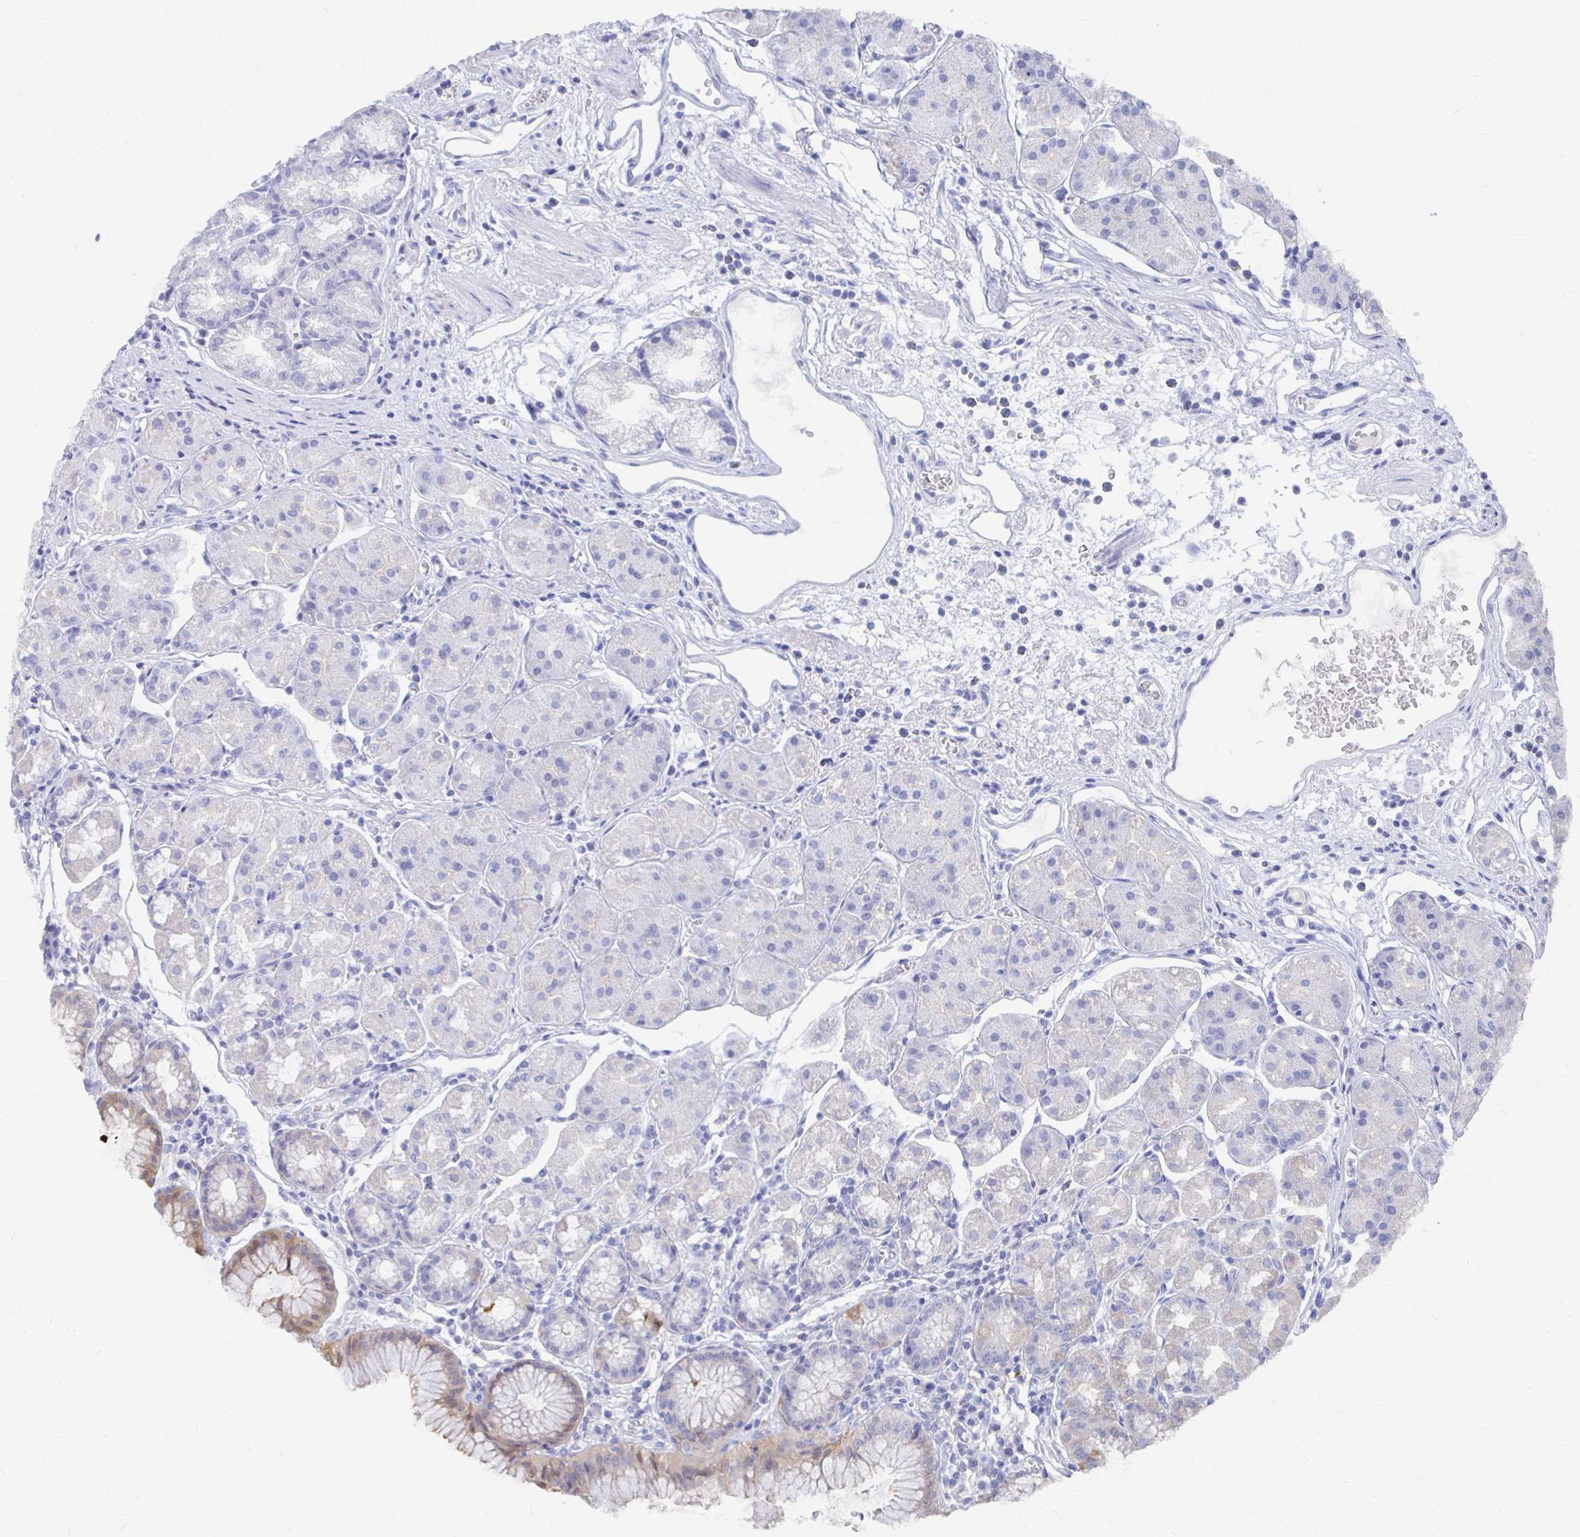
{"staining": {"intensity": "weak", "quantity": "<25%", "location": "cytoplasmic/membranous"}, "tissue": "stomach", "cell_type": "Glandular cells", "image_type": "normal", "snomed": [{"axis": "morphology", "description": "Normal tissue, NOS"}, {"axis": "topography", "description": "Stomach"}], "caption": "DAB immunohistochemical staining of unremarkable stomach demonstrates no significant staining in glandular cells.", "gene": "LAMC3", "patient": {"sex": "male", "age": 55}}